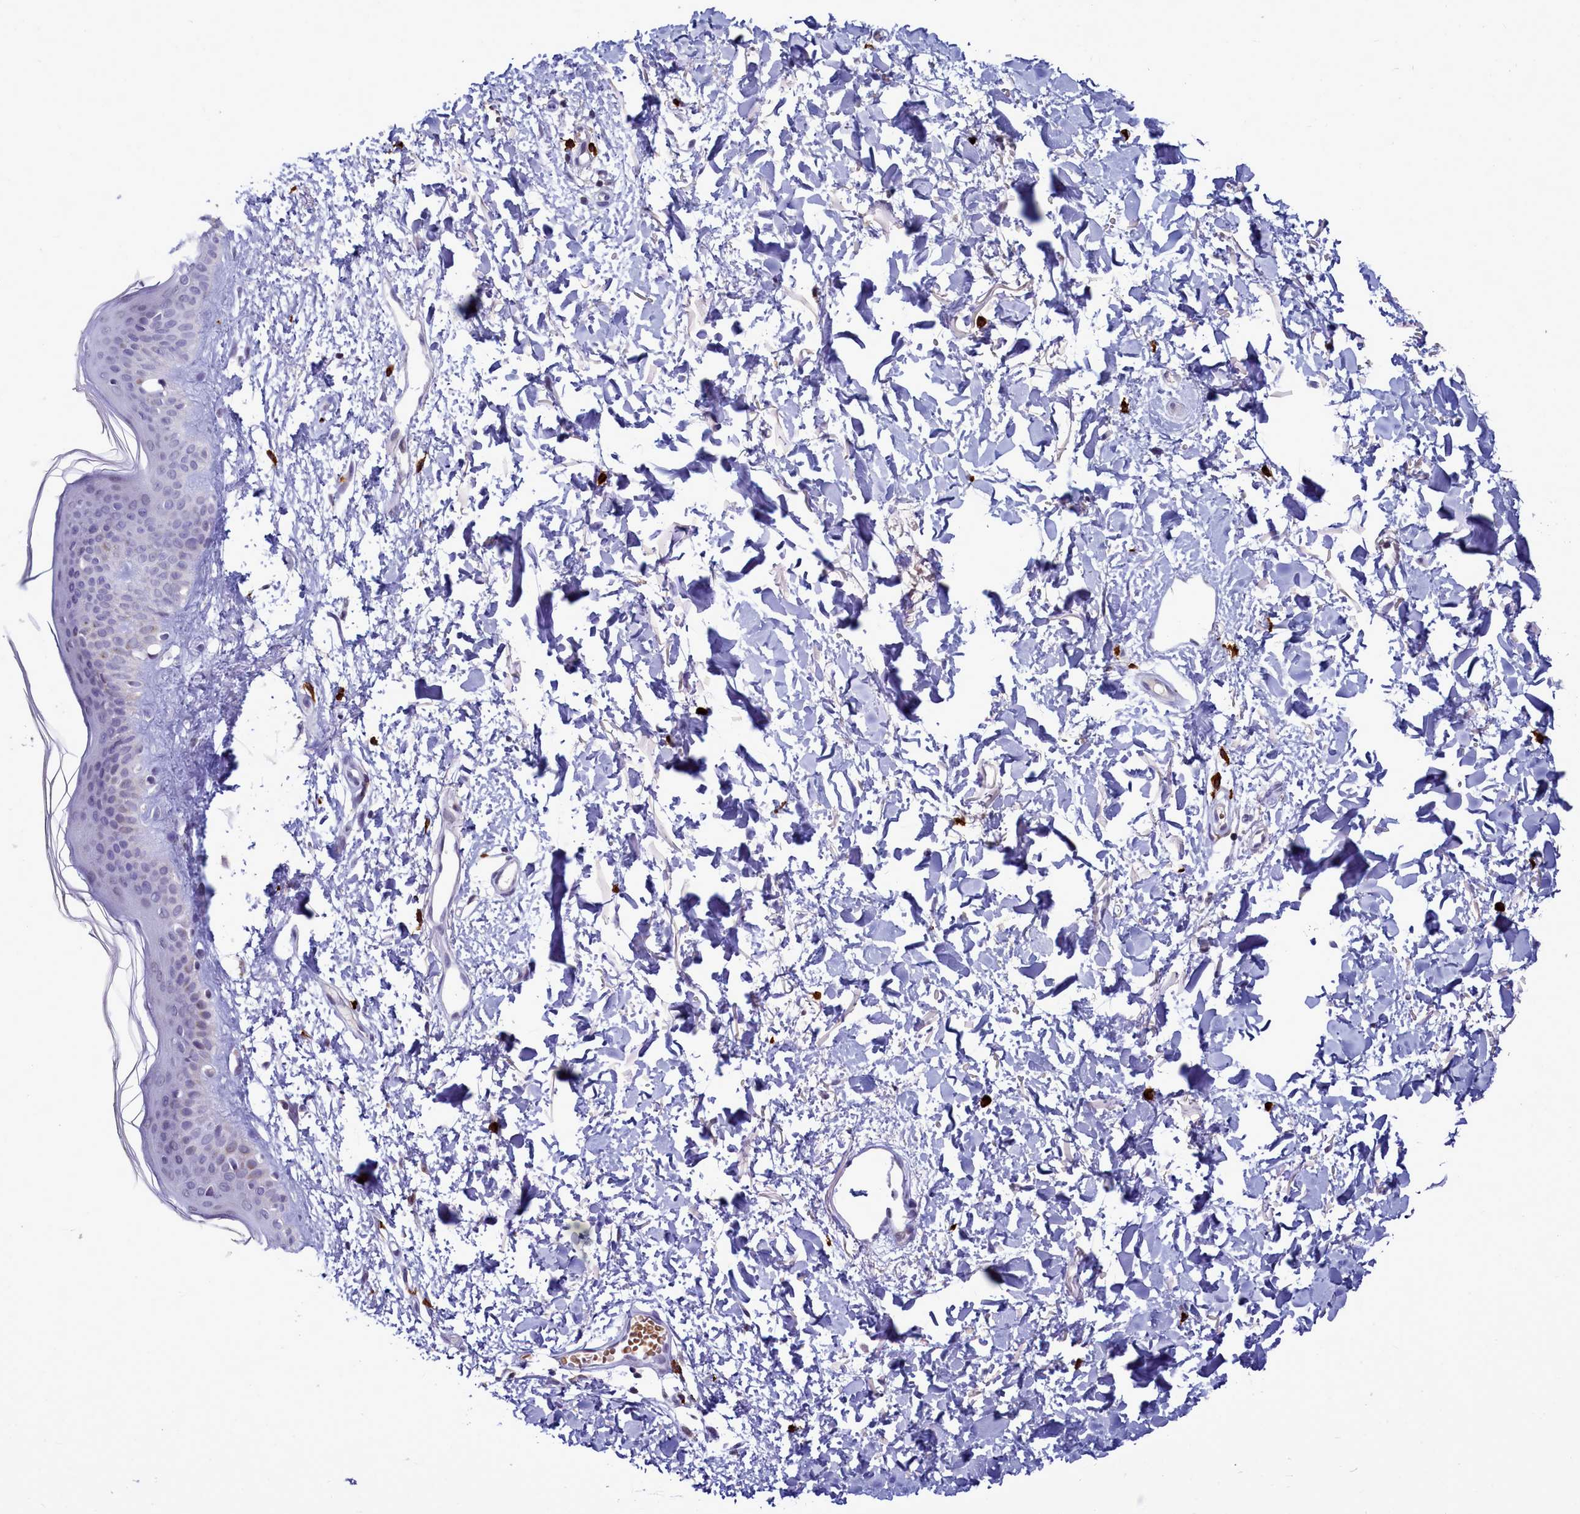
{"staining": {"intensity": "negative", "quantity": "none", "location": "none"}, "tissue": "skin", "cell_type": "Fibroblasts", "image_type": "normal", "snomed": [{"axis": "morphology", "description": "Normal tissue, NOS"}, {"axis": "topography", "description": "Skin"}], "caption": "A photomicrograph of skin stained for a protein reveals no brown staining in fibroblasts.", "gene": "POM121L2", "patient": {"sex": "female", "age": 58}}